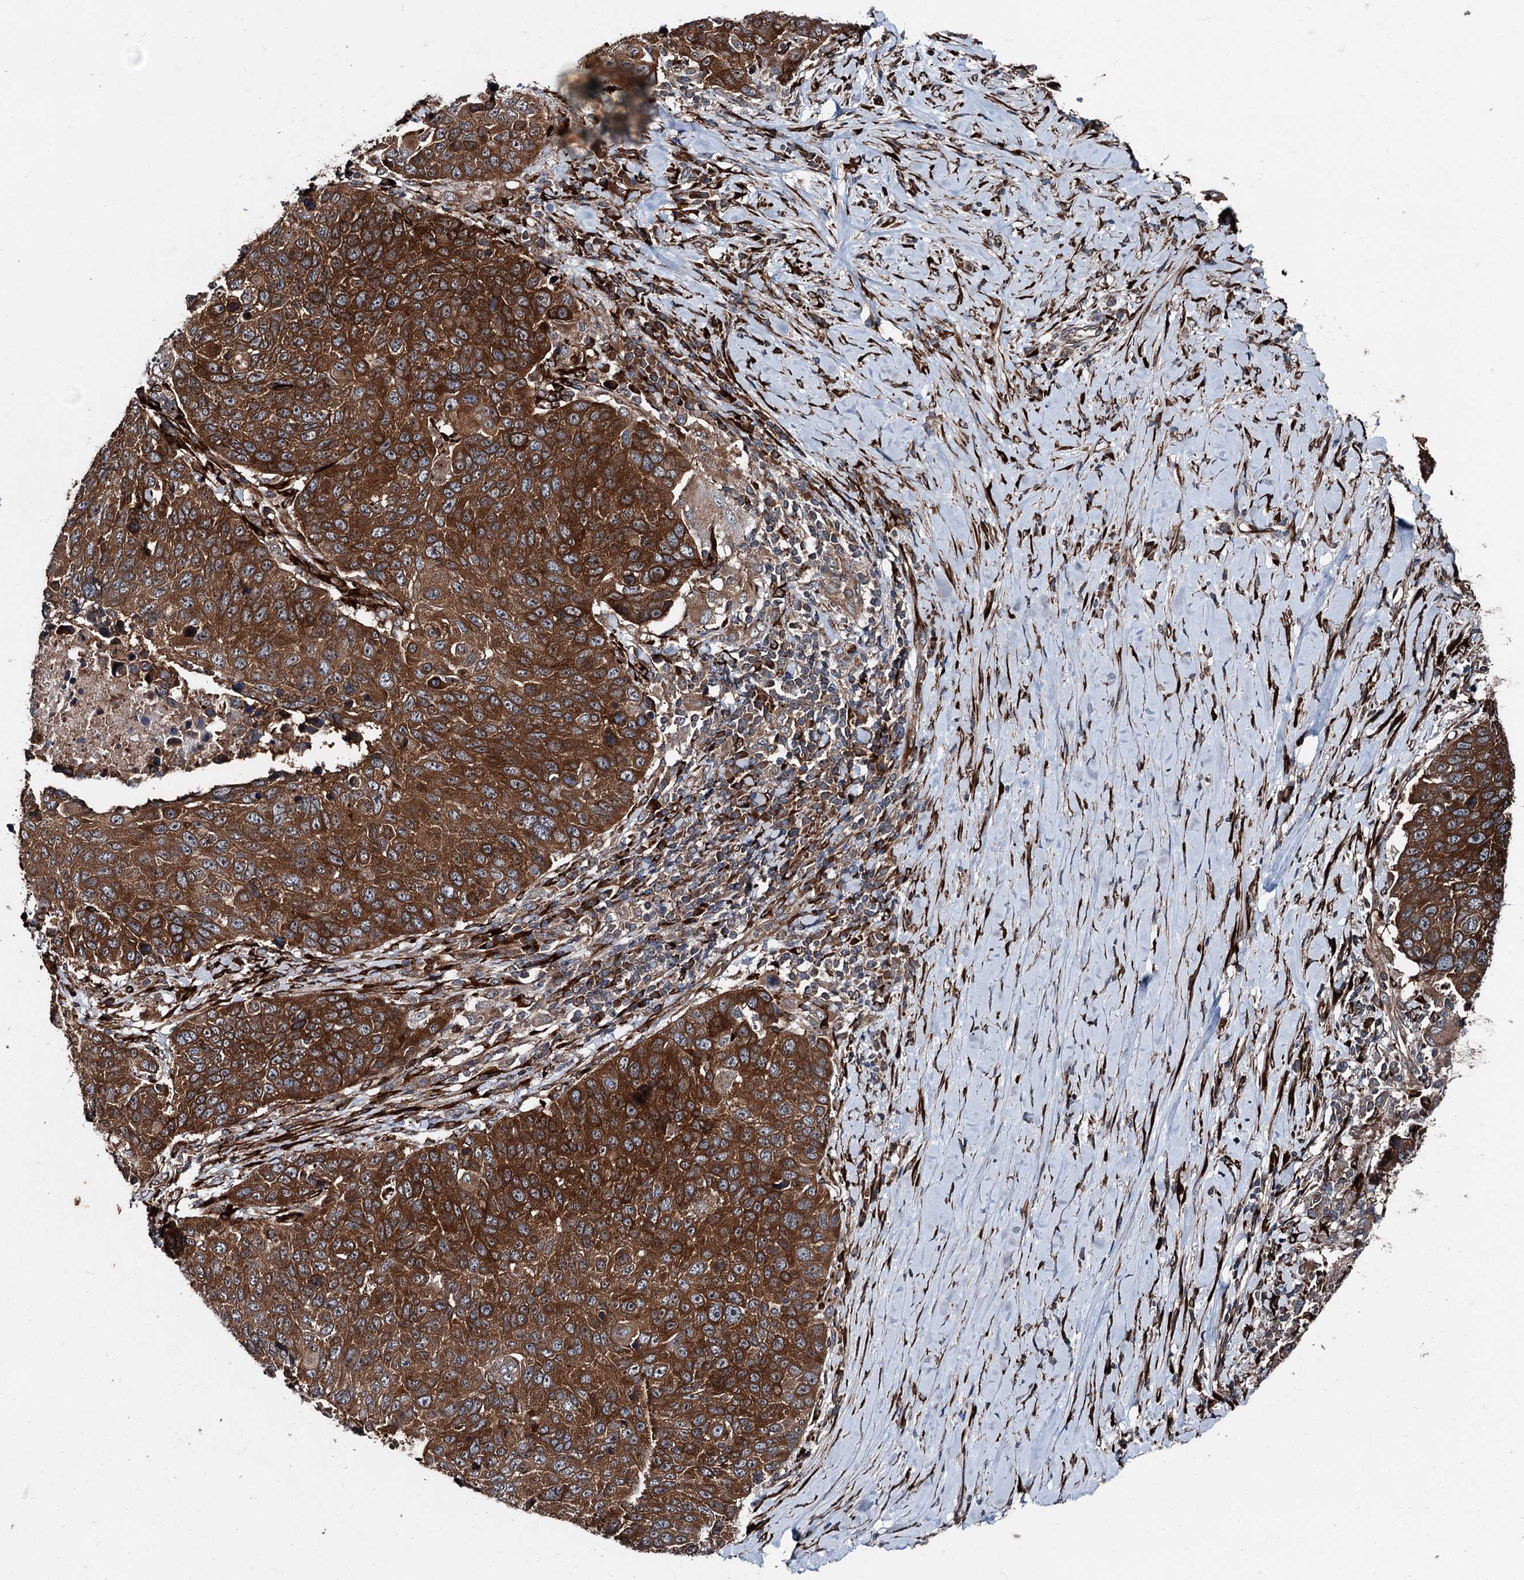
{"staining": {"intensity": "strong", "quantity": ">75%", "location": "cytoplasmic/membranous"}, "tissue": "lung cancer", "cell_type": "Tumor cells", "image_type": "cancer", "snomed": [{"axis": "morphology", "description": "Normal tissue, NOS"}, {"axis": "morphology", "description": "Squamous cell carcinoma, NOS"}, {"axis": "topography", "description": "Lymph node"}, {"axis": "topography", "description": "Lung"}], "caption": "An IHC histopathology image of tumor tissue is shown. Protein staining in brown shows strong cytoplasmic/membranous positivity in squamous cell carcinoma (lung) within tumor cells.", "gene": "DDIAS", "patient": {"sex": "male", "age": 66}}